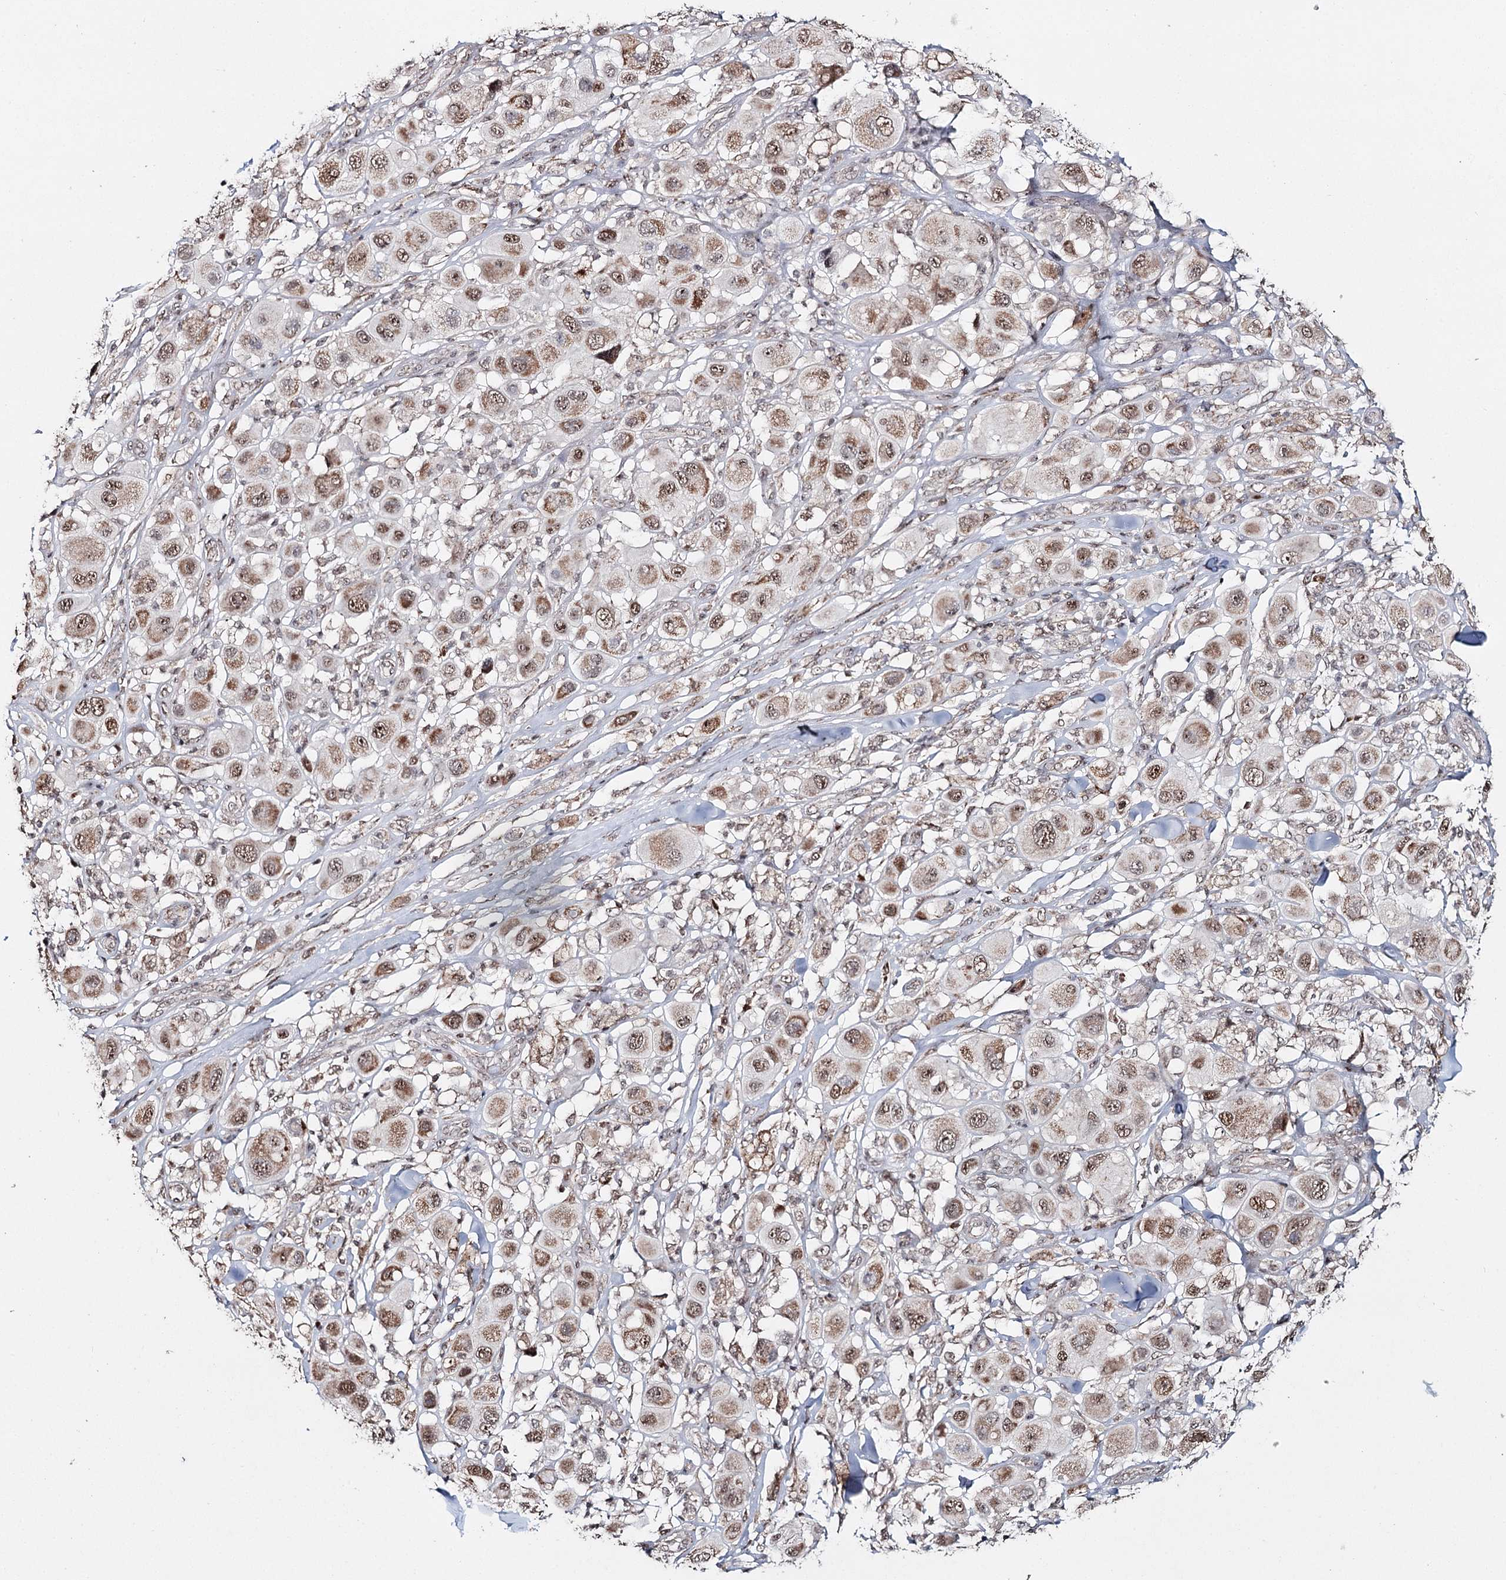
{"staining": {"intensity": "moderate", "quantity": ">75%", "location": "cytoplasmic/membranous,nuclear"}, "tissue": "melanoma", "cell_type": "Tumor cells", "image_type": "cancer", "snomed": [{"axis": "morphology", "description": "Malignant melanoma, Metastatic site"}, {"axis": "topography", "description": "Skin"}], "caption": "Moderate cytoplasmic/membranous and nuclear positivity for a protein is identified in about >75% of tumor cells of malignant melanoma (metastatic site) using immunohistochemistry.", "gene": "PDHX", "patient": {"sex": "male", "age": 41}}